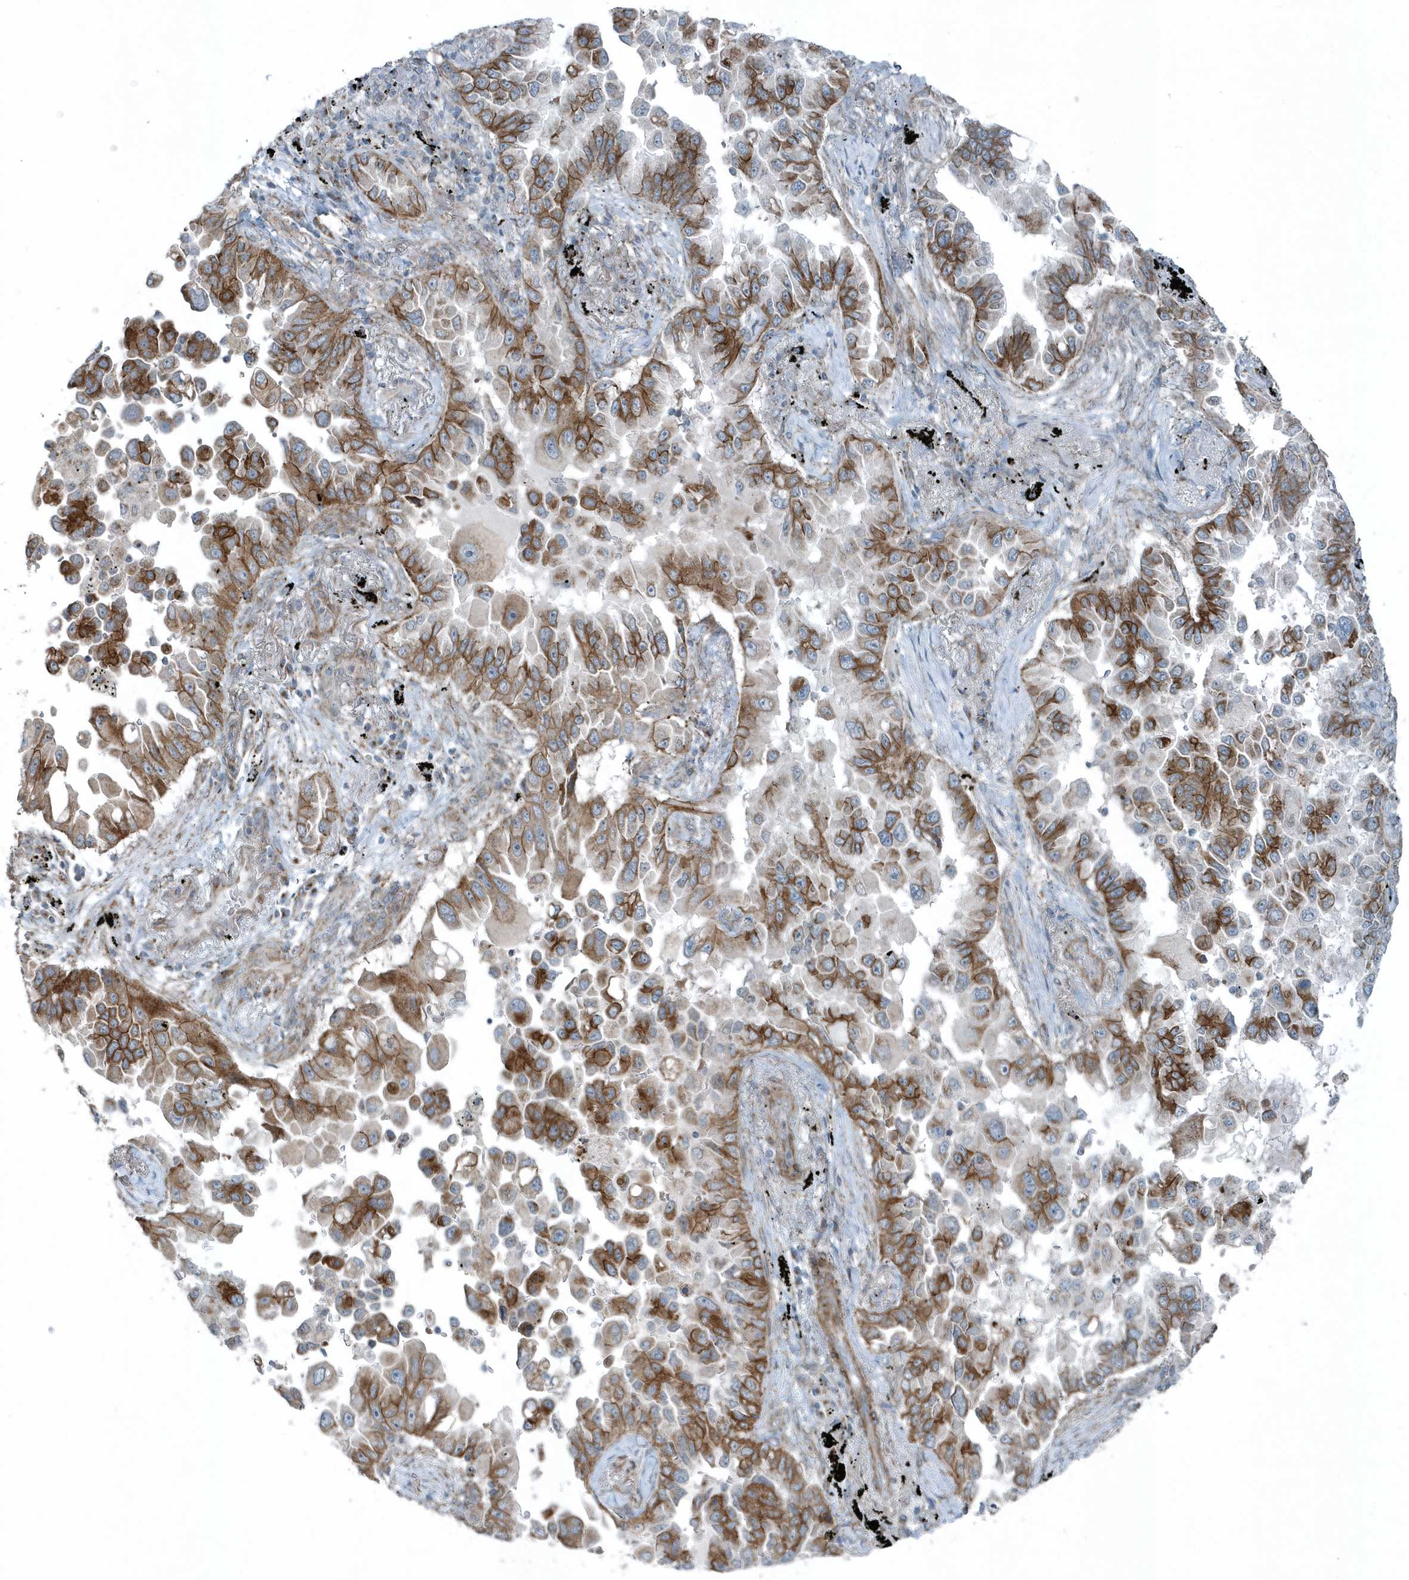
{"staining": {"intensity": "strong", "quantity": "25%-75%", "location": "cytoplasmic/membranous"}, "tissue": "lung cancer", "cell_type": "Tumor cells", "image_type": "cancer", "snomed": [{"axis": "morphology", "description": "Adenocarcinoma, NOS"}, {"axis": "topography", "description": "Lung"}], "caption": "A histopathology image of human adenocarcinoma (lung) stained for a protein shows strong cytoplasmic/membranous brown staining in tumor cells.", "gene": "GCC2", "patient": {"sex": "female", "age": 67}}